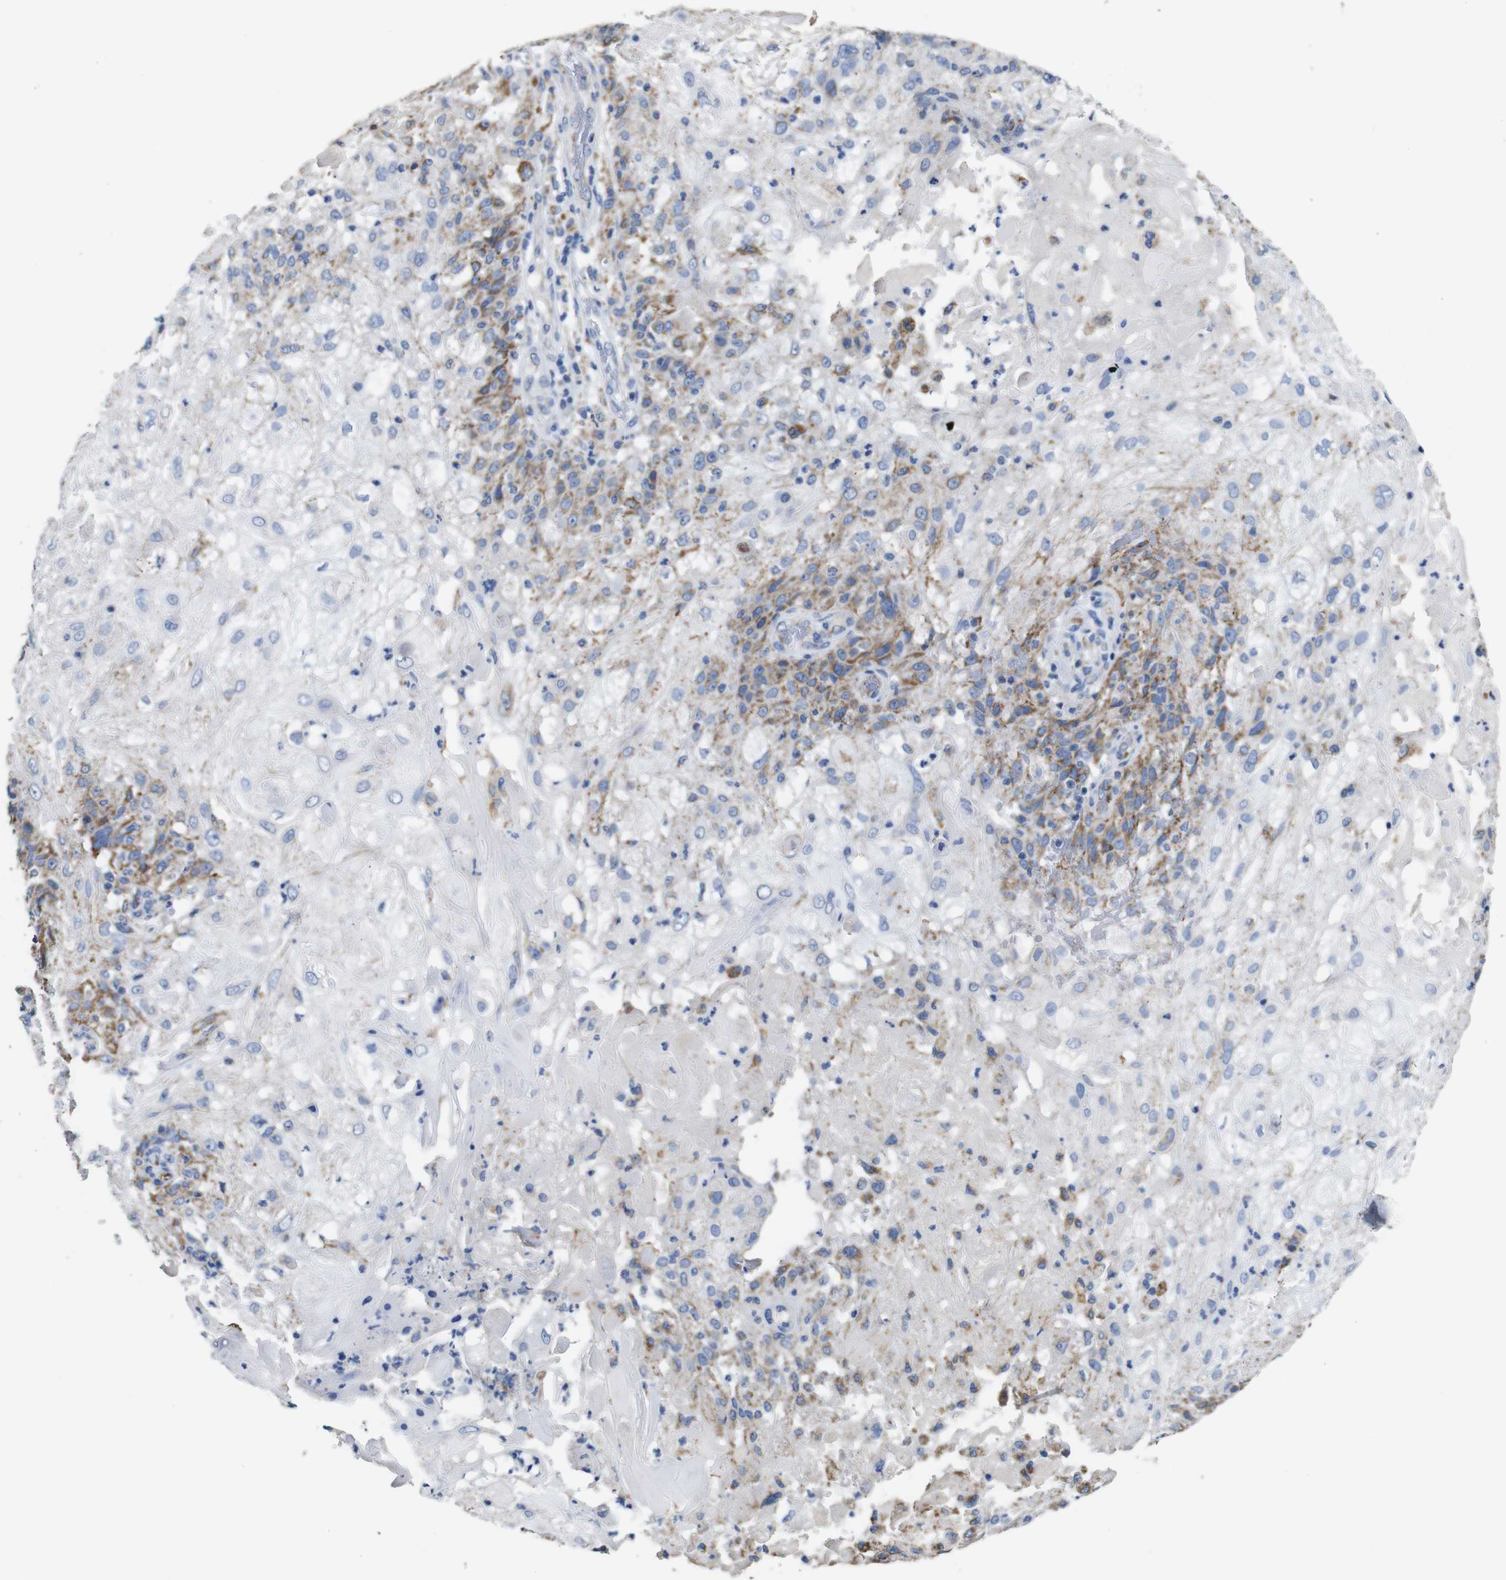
{"staining": {"intensity": "moderate", "quantity": ">75%", "location": "cytoplasmic/membranous"}, "tissue": "skin cancer", "cell_type": "Tumor cells", "image_type": "cancer", "snomed": [{"axis": "morphology", "description": "Normal tissue, NOS"}, {"axis": "morphology", "description": "Squamous cell carcinoma, NOS"}, {"axis": "topography", "description": "Skin"}], "caption": "Immunohistochemistry (IHC) of human skin cancer displays medium levels of moderate cytoplasmic/membranous positivity in about >75% of tumor cells.", "gene": "MAOA", "patient": {"sex": "female", "age": 83}}